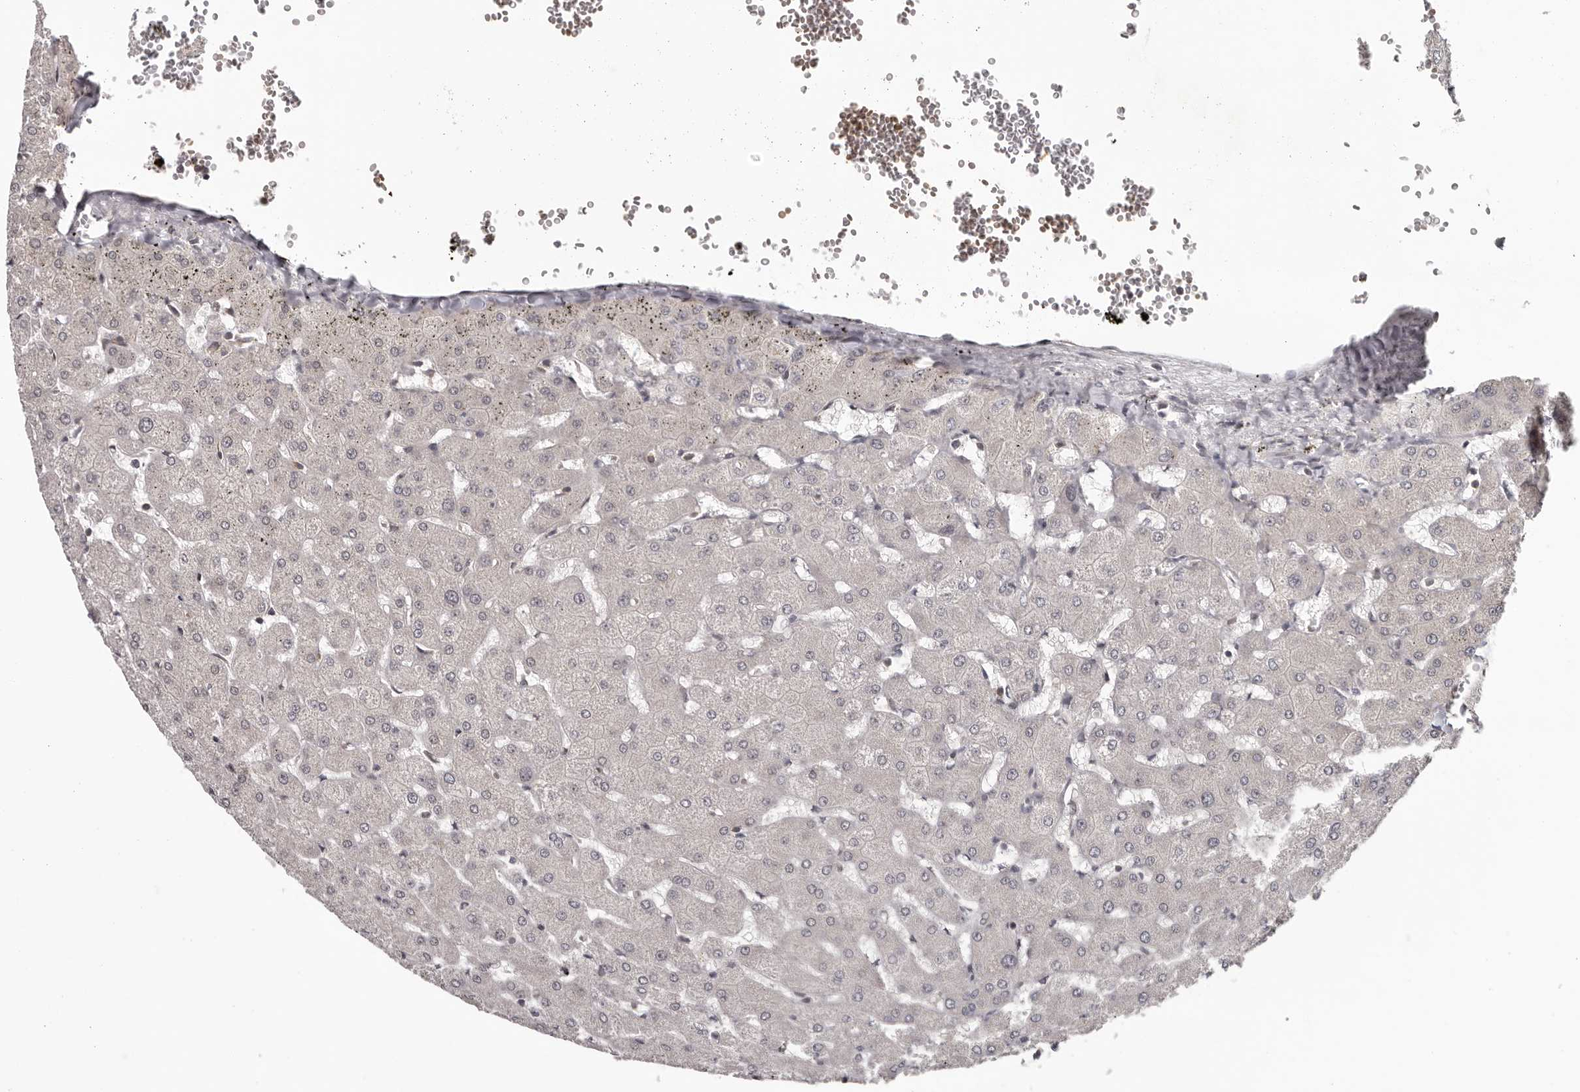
{"staining": {"intensity": "negative", "quantity": "none", "location": "none"}, "tissue": "liver", "cell_type": "Cholangiocytes", "image_type": "normal", "snomed": [{"axis": "morphology", "description": "Normal tissue, NOS"}, {"axis": "topography", "description": "Liver"}], "caption": "An immunohistochemistry (IHC) image of benign liver is shown. There is no staining in cholangiocytes of liver. The staining was performed using DAB (3,3'-diaminobenzidine) to visualize the protein expression in brown, while the nuclei were stained in blue with hematoxylin (Magnification: 20x).", "gene": "ANKRD44", "patient": {"sex": "female", "age": 63}}